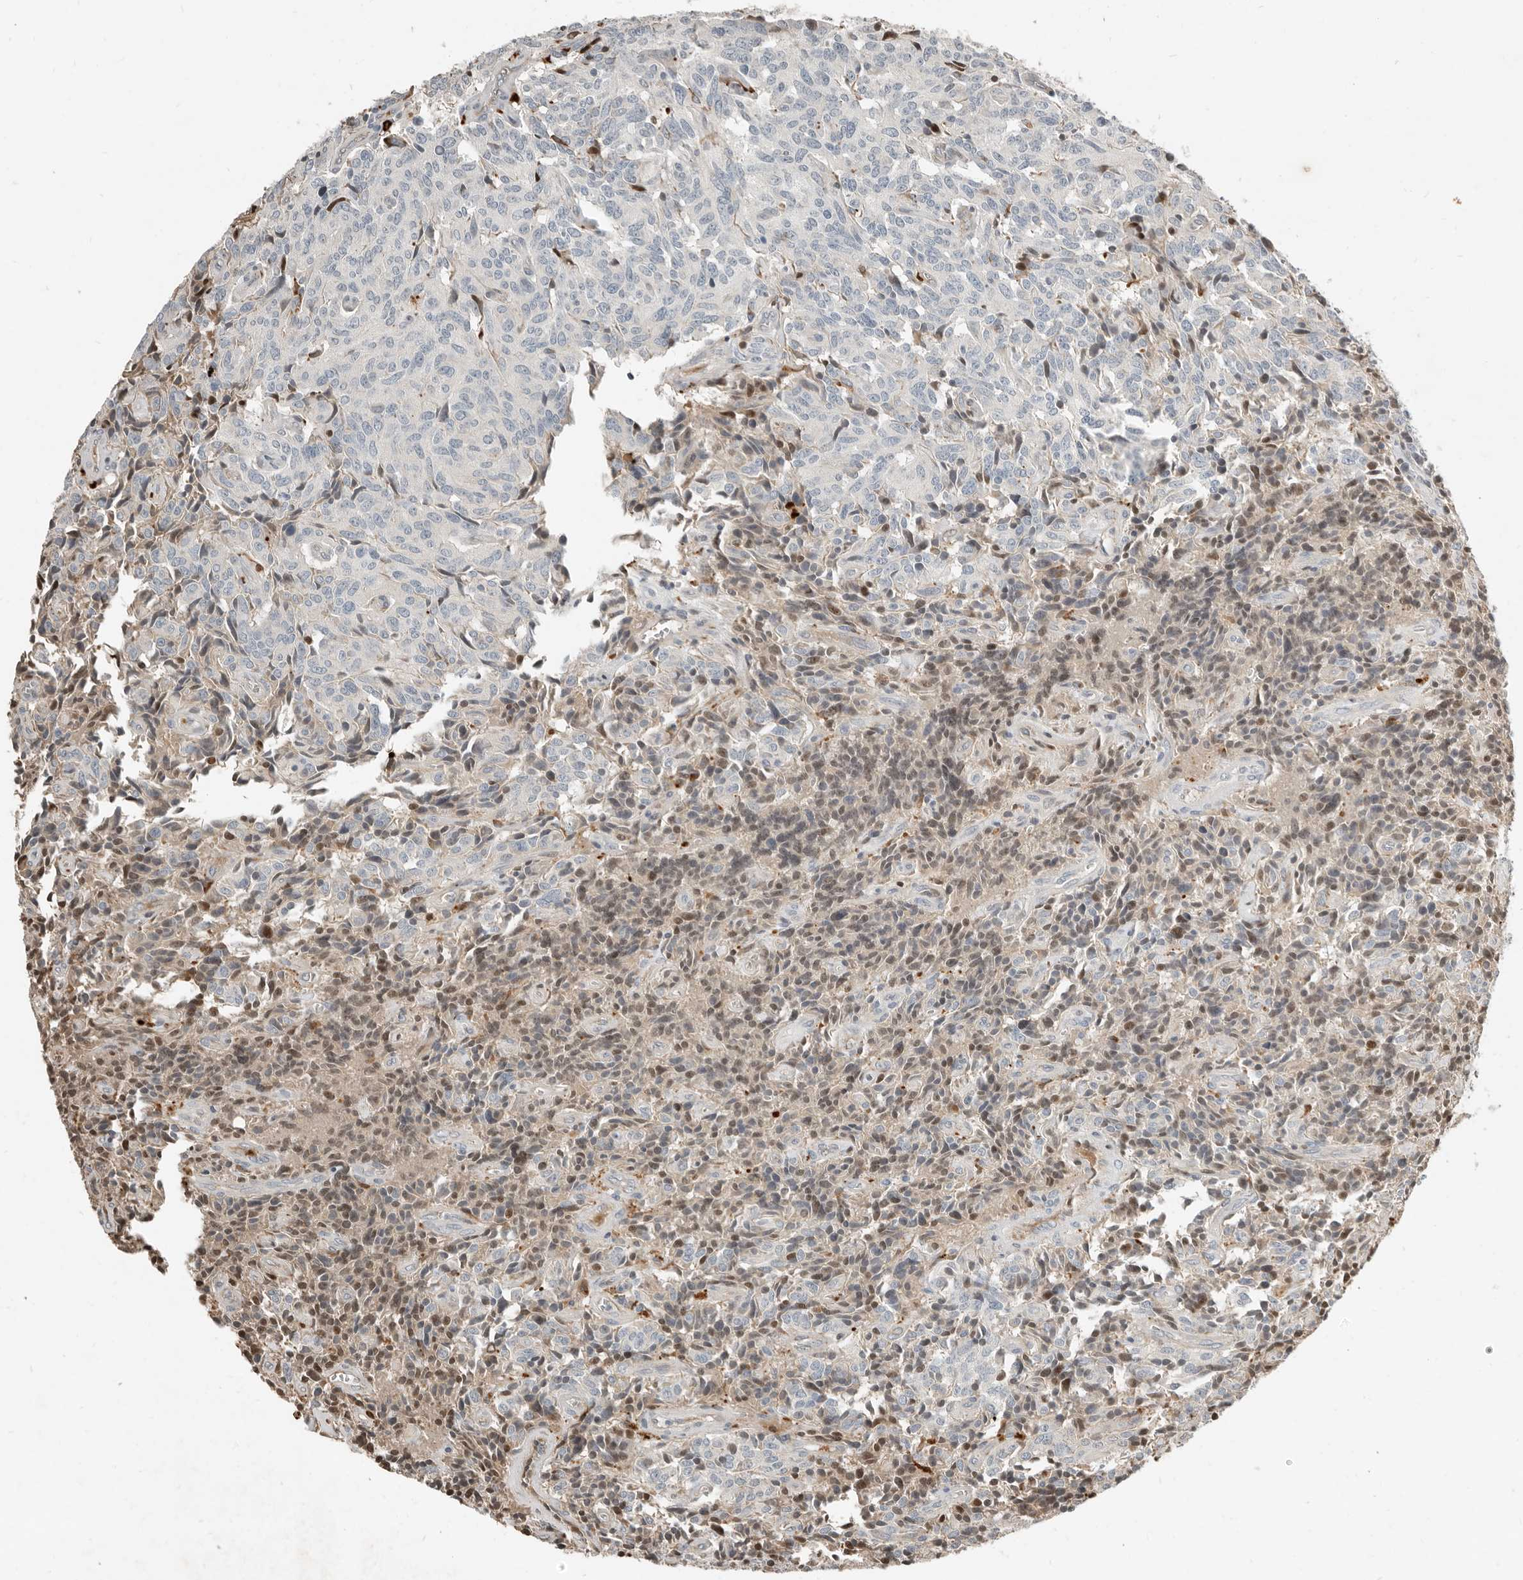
{"staining": {"intensity": "negative", "quantity": "none", "location": "none"}, "tissue": "carcinoid", "cell_type": "Tumor cells", "image_type": "cancer", "snomed": [{"axis": "morphology", "description": "Carcinoid, malignant, NOS"}, {"axis": "topography", "description": "Lung"}], "caption": "Tumor cells show no significant protein expression in malignant carcinoid.", "gene": "KLHL38", "patient": {"sex": "female", "age": 46}}